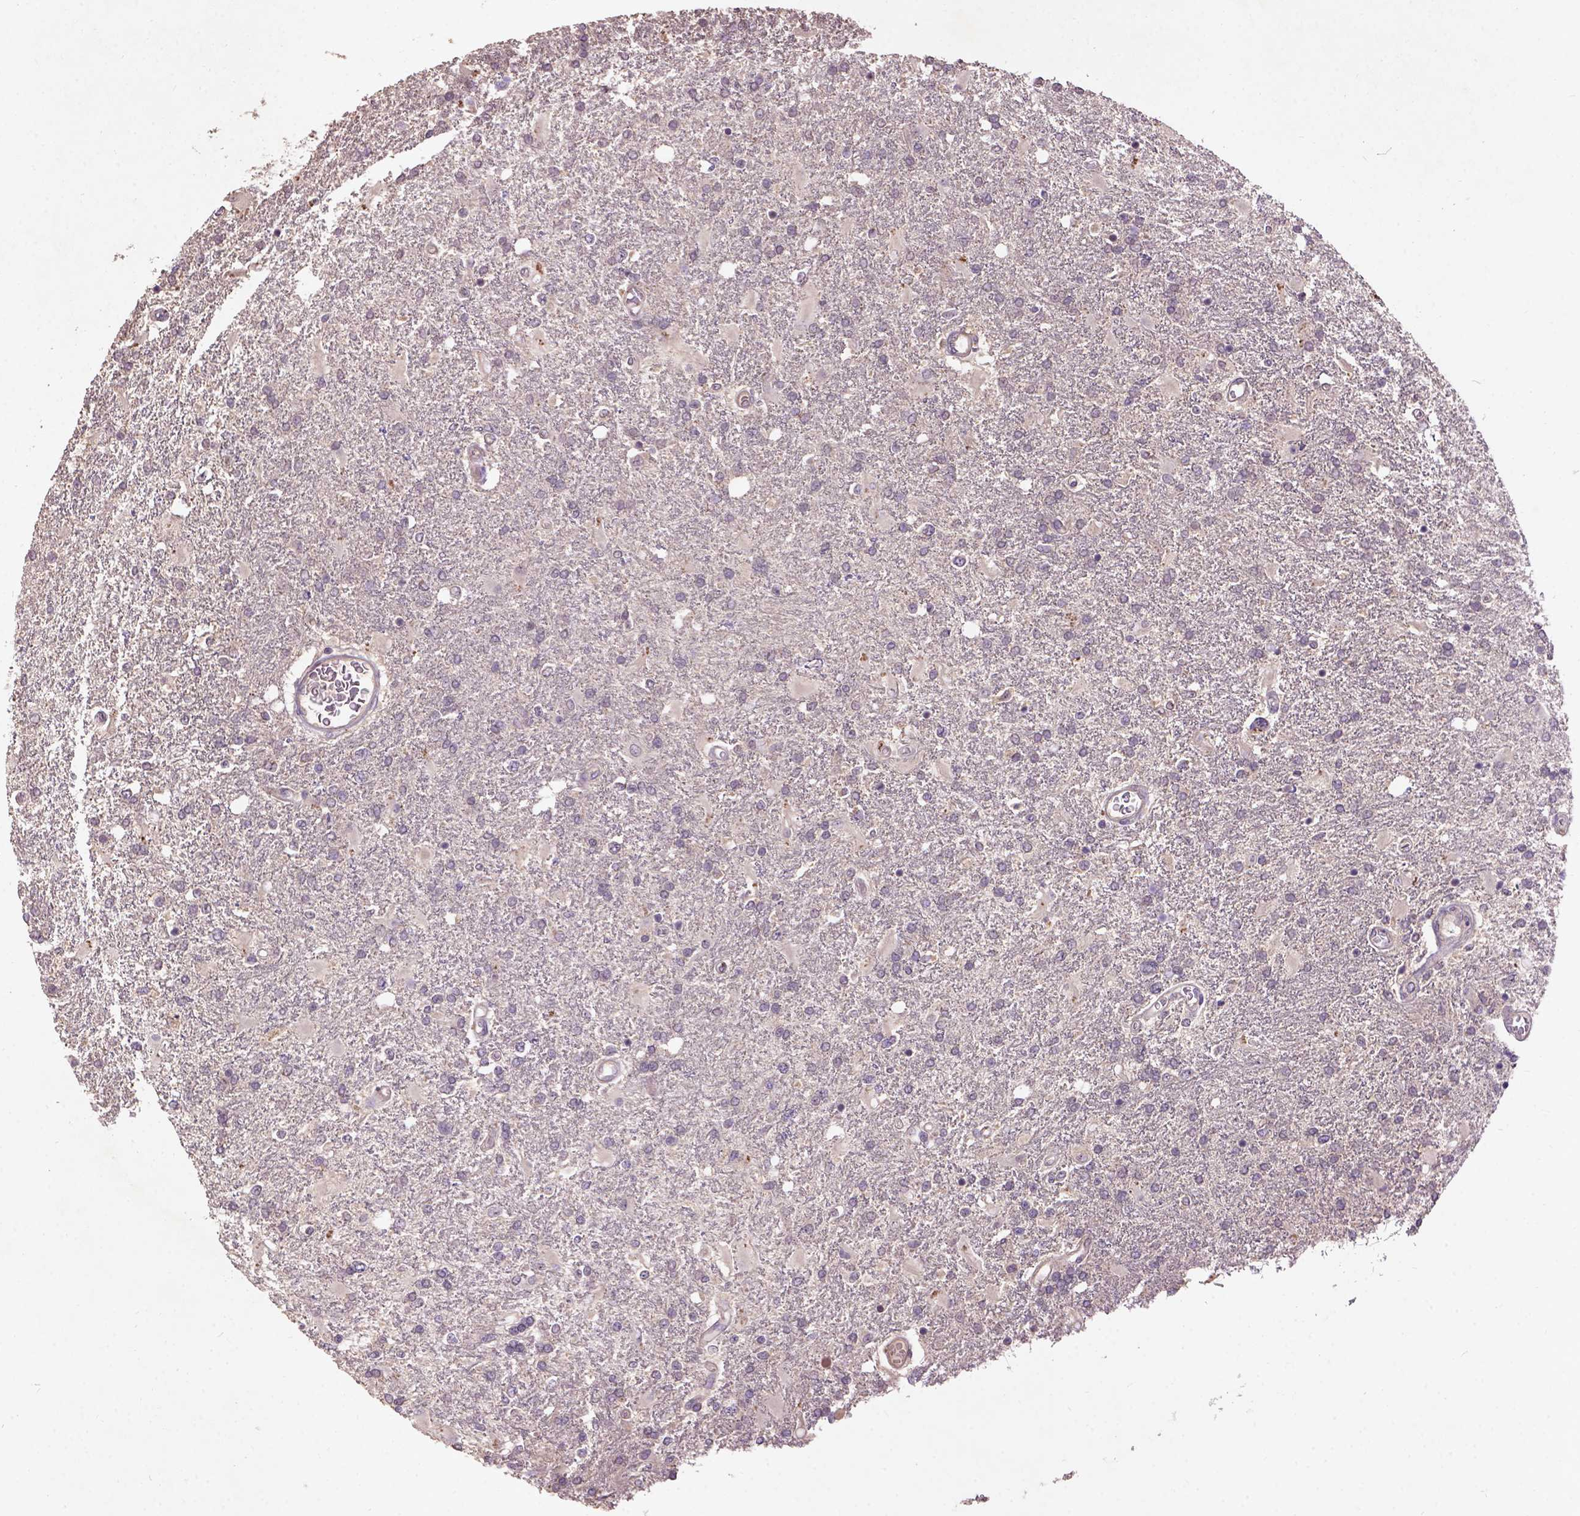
{"staining": {"intensity": "negative", "quantity": "none", "location": "none"}, "tissue": "glioma", "cell_type": "Tumor cells", "image_type": "cancer", "snomed": [{"axis": "morphology", "description": "Glioma, malignant, High grade"}, {"axis": "topography", "description": "Cerebral cortex"}], "caption": "IHC of human malignant glioma (high-grade) shows no positivity in tumor cells.", "gene": "KBTBD8", "patient": {"sex": "male", "age": 79}}